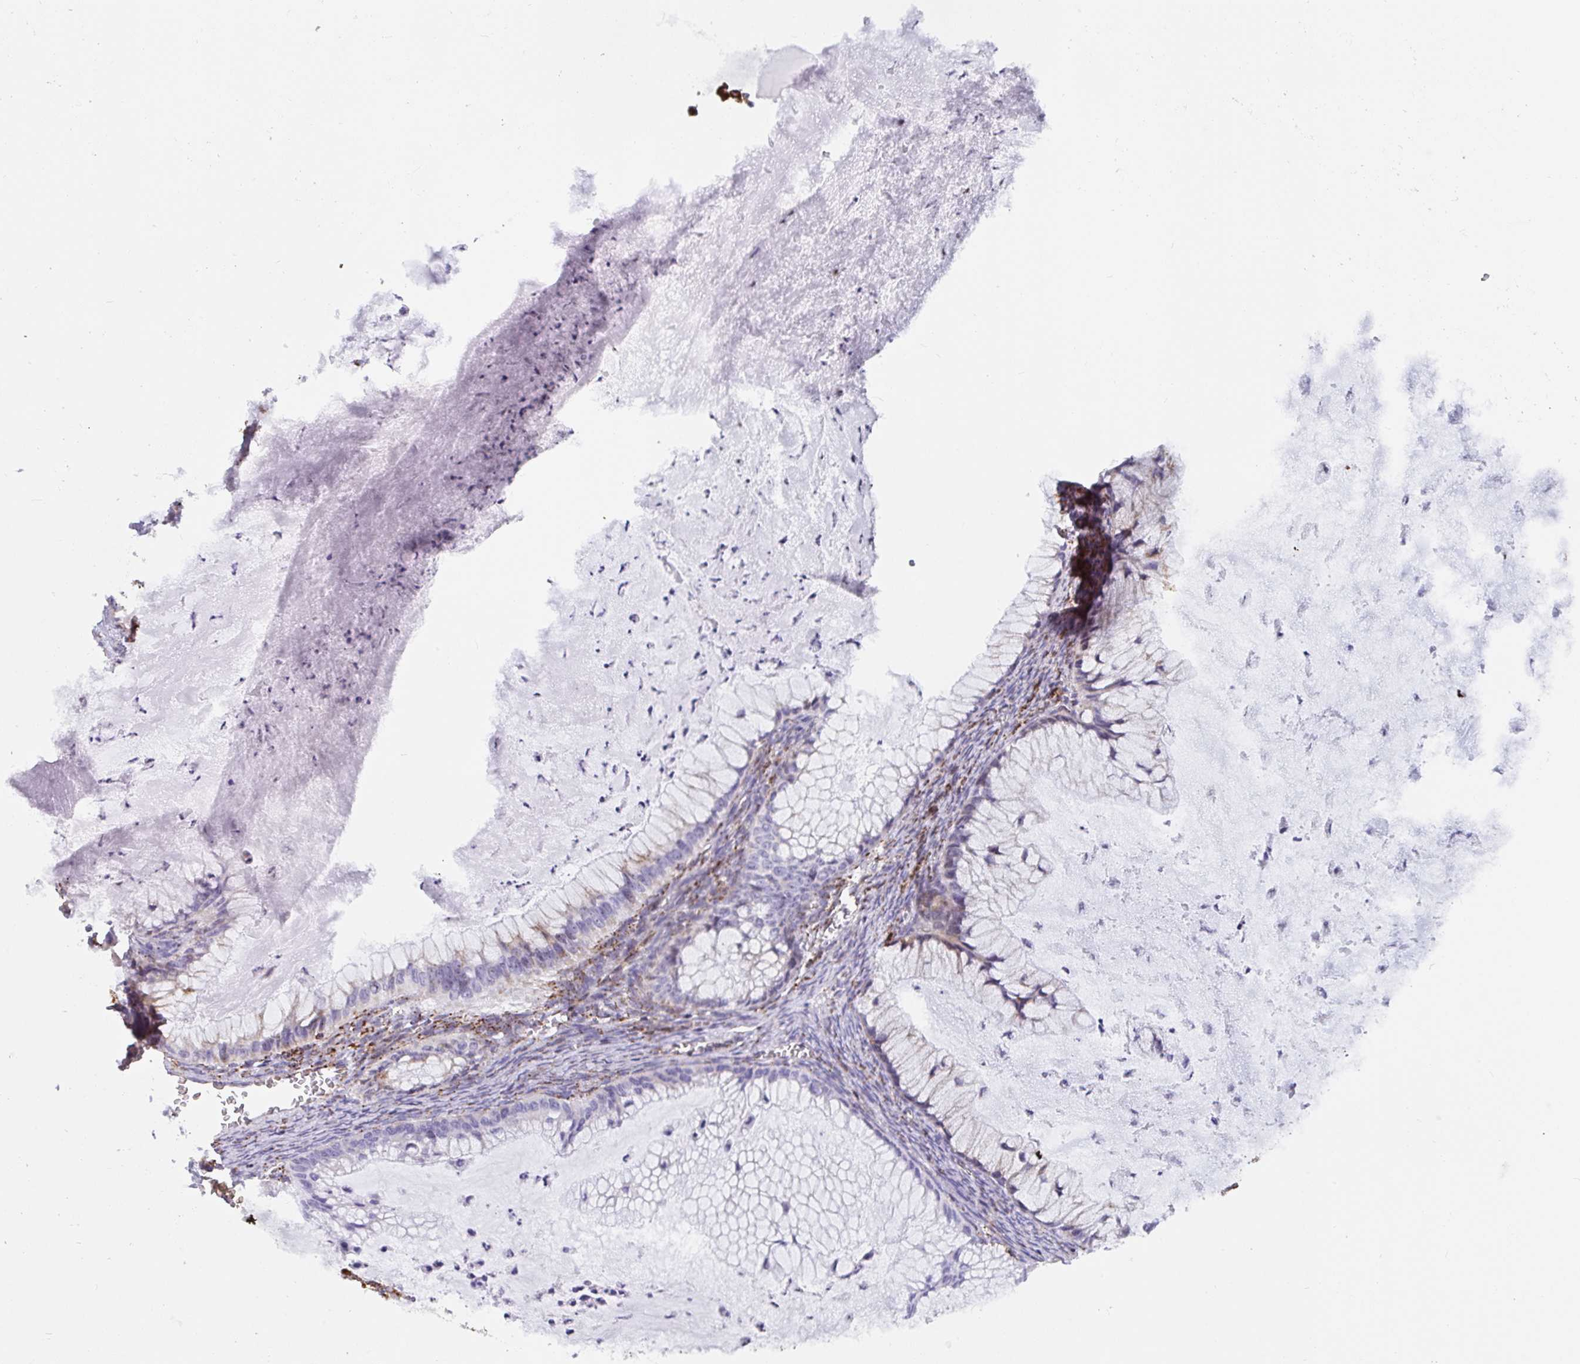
{"staining": {"intensity": "weak", "quantity": "<25%", "location": "cytoplasmic/membranous"}, "tissue": "ovarian cancer", "cell_type": "Tumor cells", "image_type": "cancer", "snomed": [{"axis": "morphology", "description": "Cystadenocarcinoma, mucinous, NOS"}, {"axis": "topography", "description": "Ovary"}], "caption": "Immunohistochemical staining of mucinous cystadenocarcinoma (ovarian) demonstrates no significant positivity in tumor cells. The staining is performed using DAB (3,3'-diaminobenzidine) brown chromogen with nuclei counter-stained in using hematoxylin.", "gene": "ATP5MJ", "patient": {"sex": "female", "age": 72}}